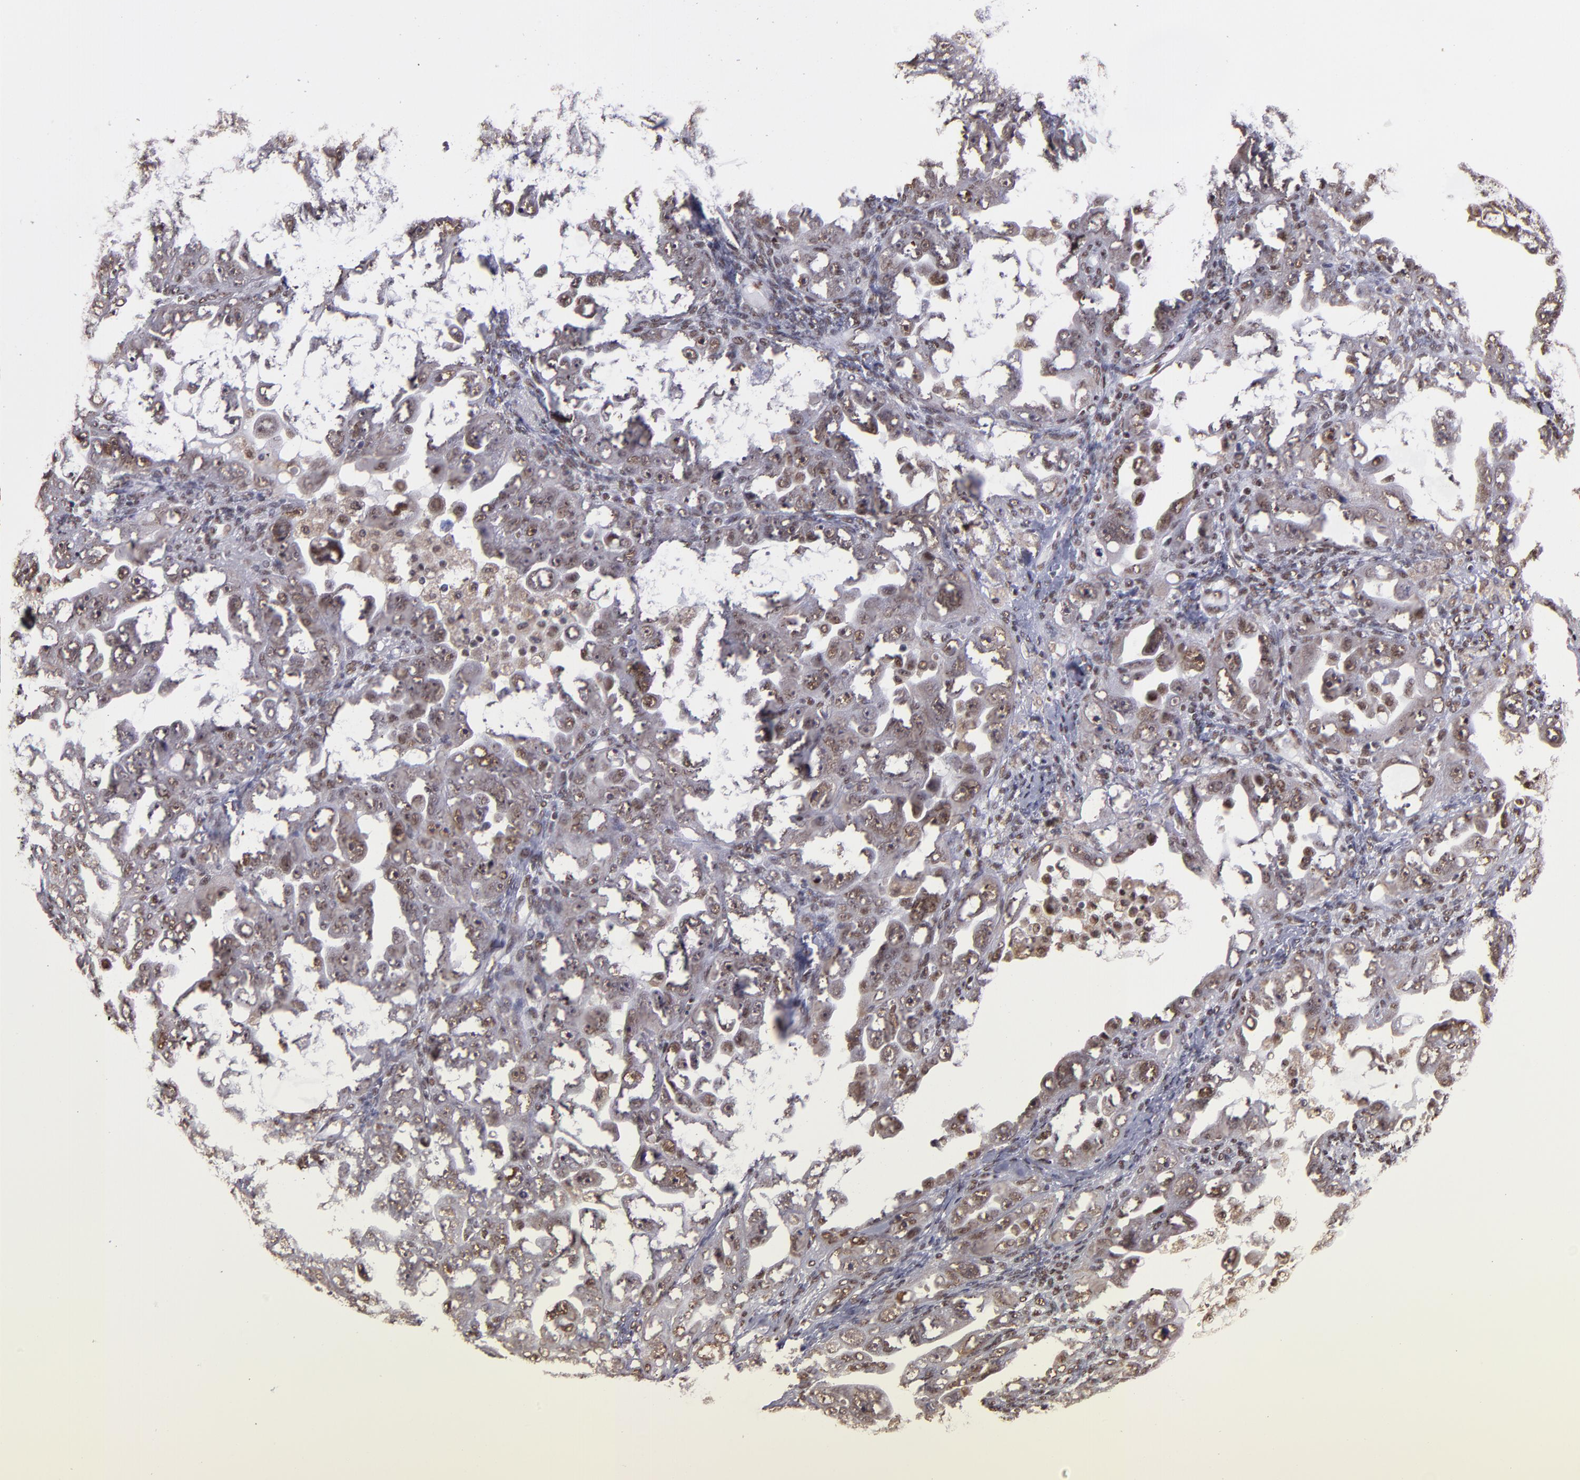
{"staining": {"intensity": "weak", "quantity": ">75%", "location": "nuclear"}, "tissue": "ovarian cancer", "cell_type": "Tumor cells", "image_type": "cancer", "snomed": [{"axis": "morphology", "description": "Cystadenocarcinoma, serous, NOS"}, {"axis": "topography", "description": "Ovary"}], "caption": "Immunohistochemistry (IHC) histopathology image of human serous cystadenocarcinoma (ovarian) stained for a protein (brown), which displays low levels of weak nuclear positivity in approximately >75% of tumor cells.", "gene": "SP1", "patient": {"sex": "female", "age": 66}}